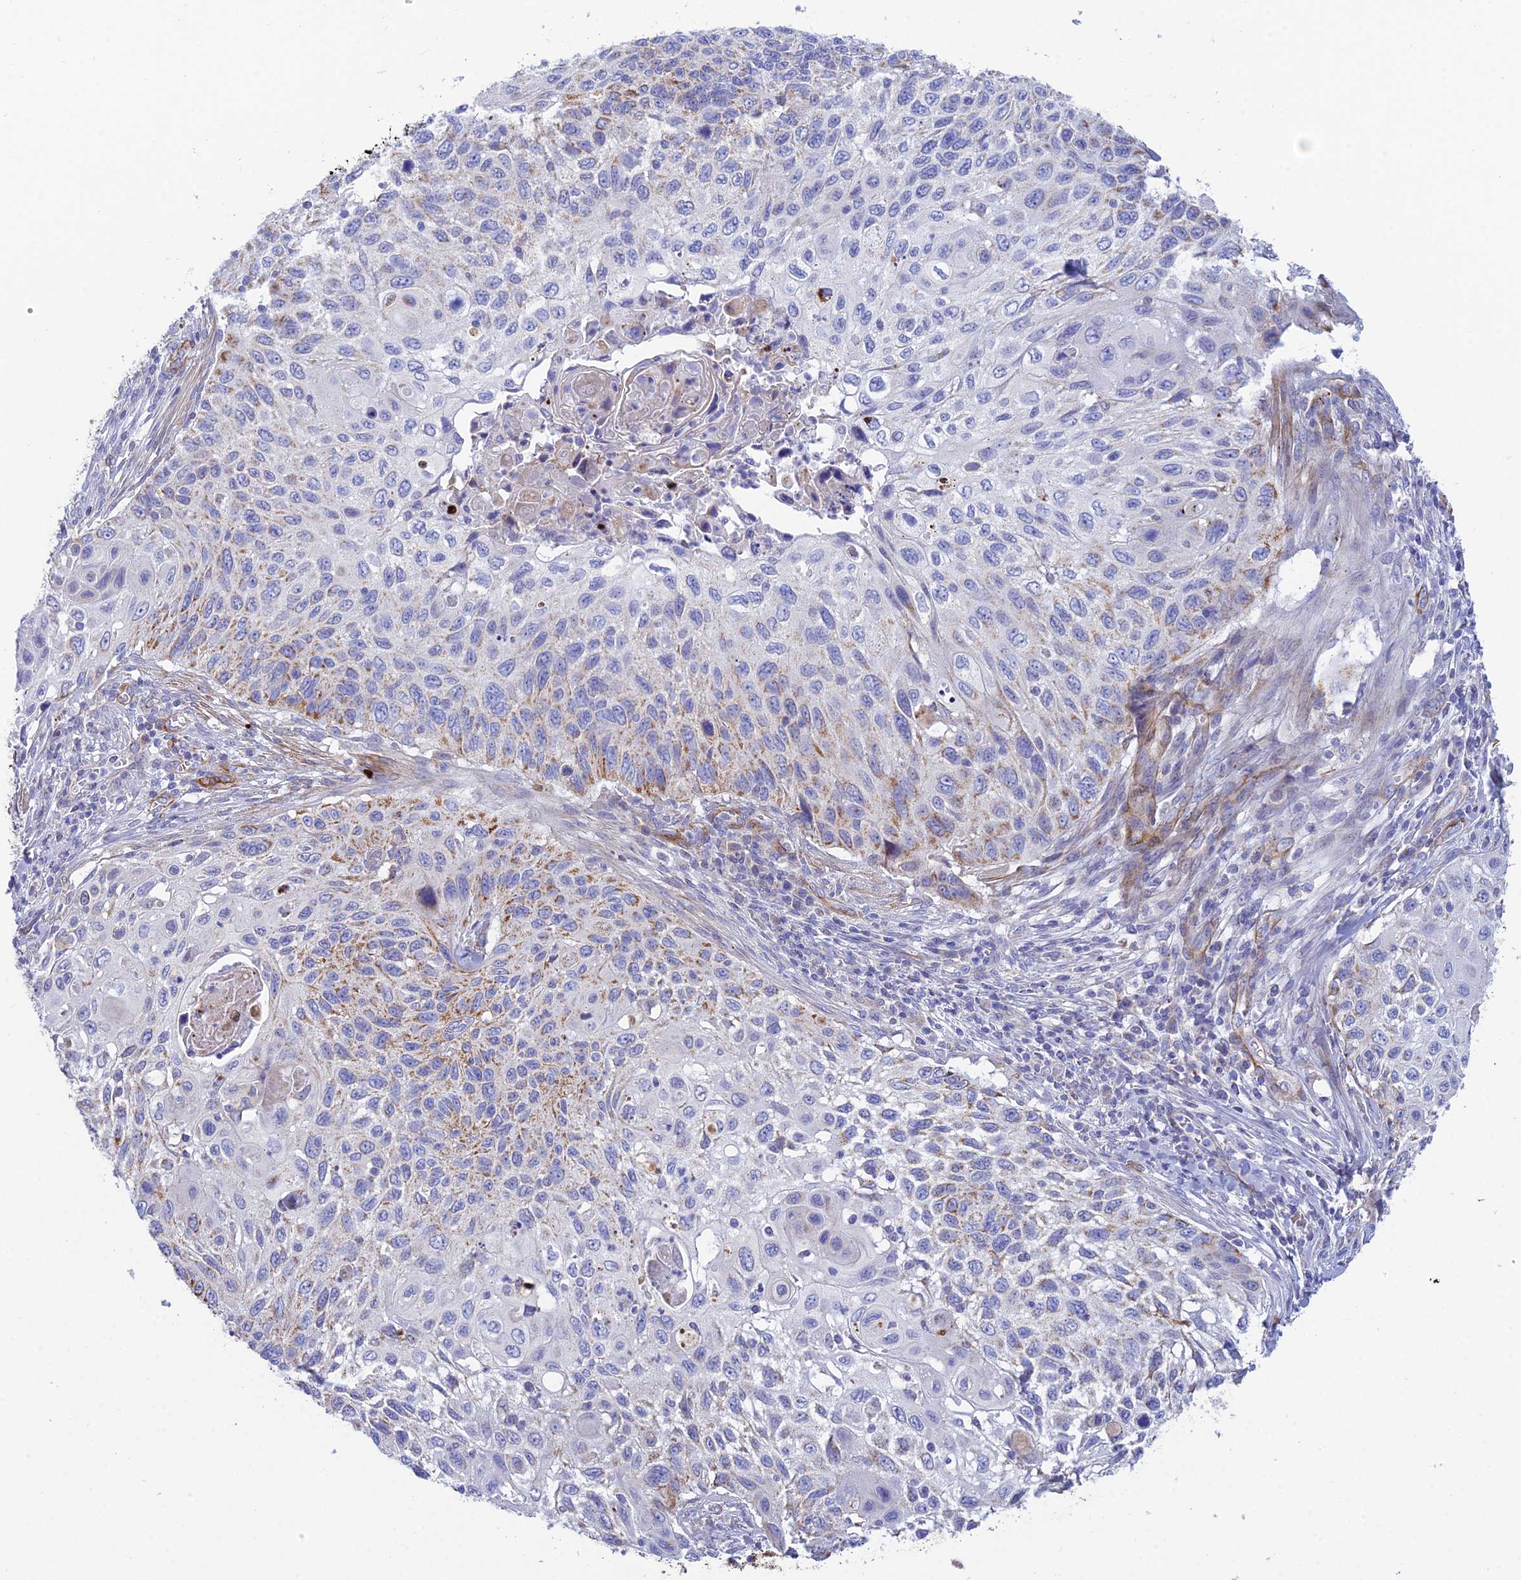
{"staining": {"intensity": "moderate", "quantity": "25%-75%", "location": "cytoplasmic/membranous"}, "tissue": "cervical cancer", "cell_type": "Tumor cells", "image_type": "cancer", "snomed": [{"axis": "morphology", "description": "Squamous cell carcinoma, NOS"}, {"axis": "topography", "description": "Cervix"}], "caption": "This is a histology image of immunohistochemistry (IHC) staining of cervical squamous cell carcinoma, which shows moderate positivity in the cytoplasmic/membranous of tumor cells.", "gene": "CSPG4", "patient": {"sex": "female", "age": 70}}